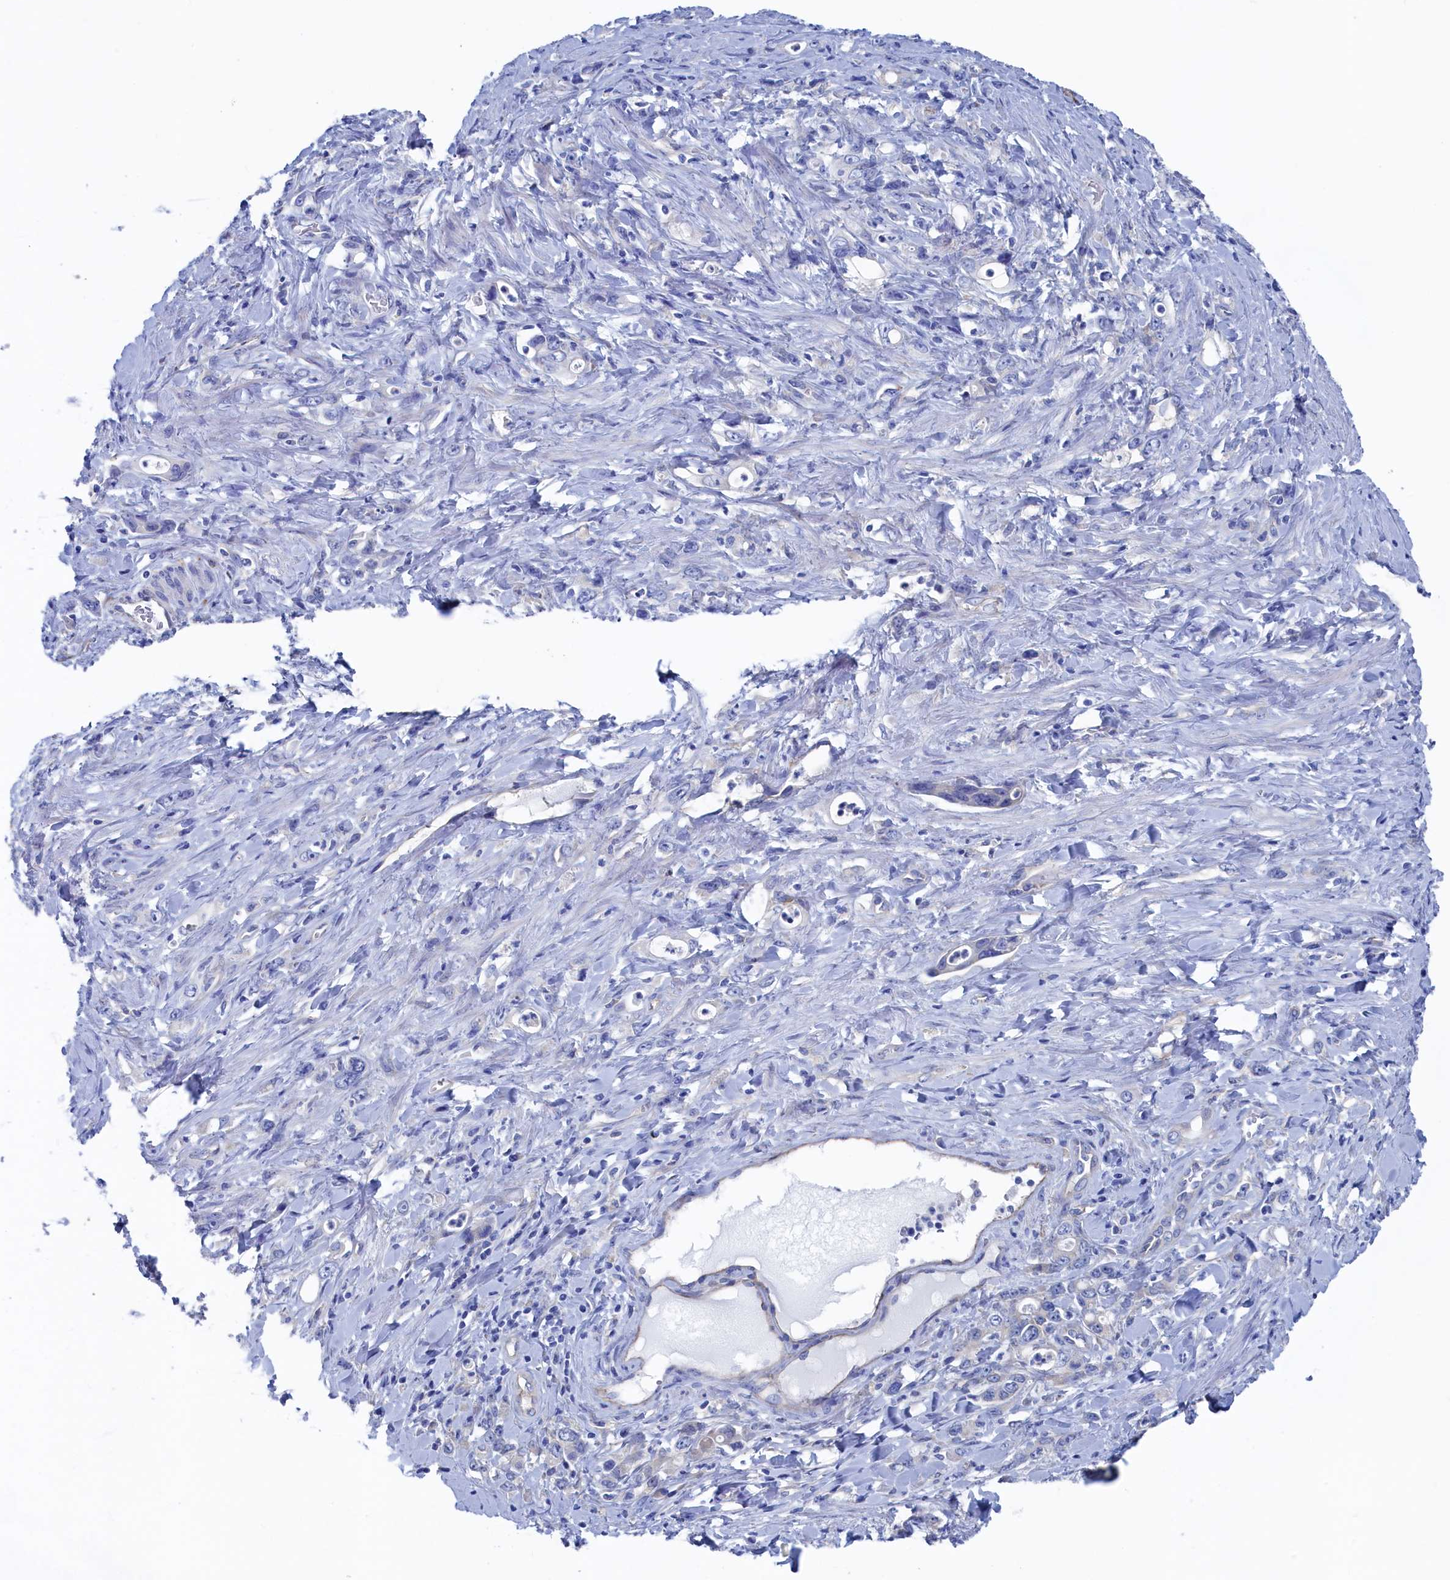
{"staining": {"intensity": "negative", "quantity": "none", "location": "none"}, "tissue": "stomach cancer", "cell_type": "Tumor cells", "image_type": "cancer", "snomed": [{"axis": "morphology", "description": "Adenocarcinoma, NOS"}, {"axis": "topography", "description": "Stomach, lower"}], "caption": "Immunohistochemical staining of adenocarcinoma (stomach) demonstrates no significant staining in tumor cells. (DAB immunohistochemistry visualized using brightfield microscopy, high magnification).", "gene": "TMOD2", "patient": {"sex": "female", "age": 43}}